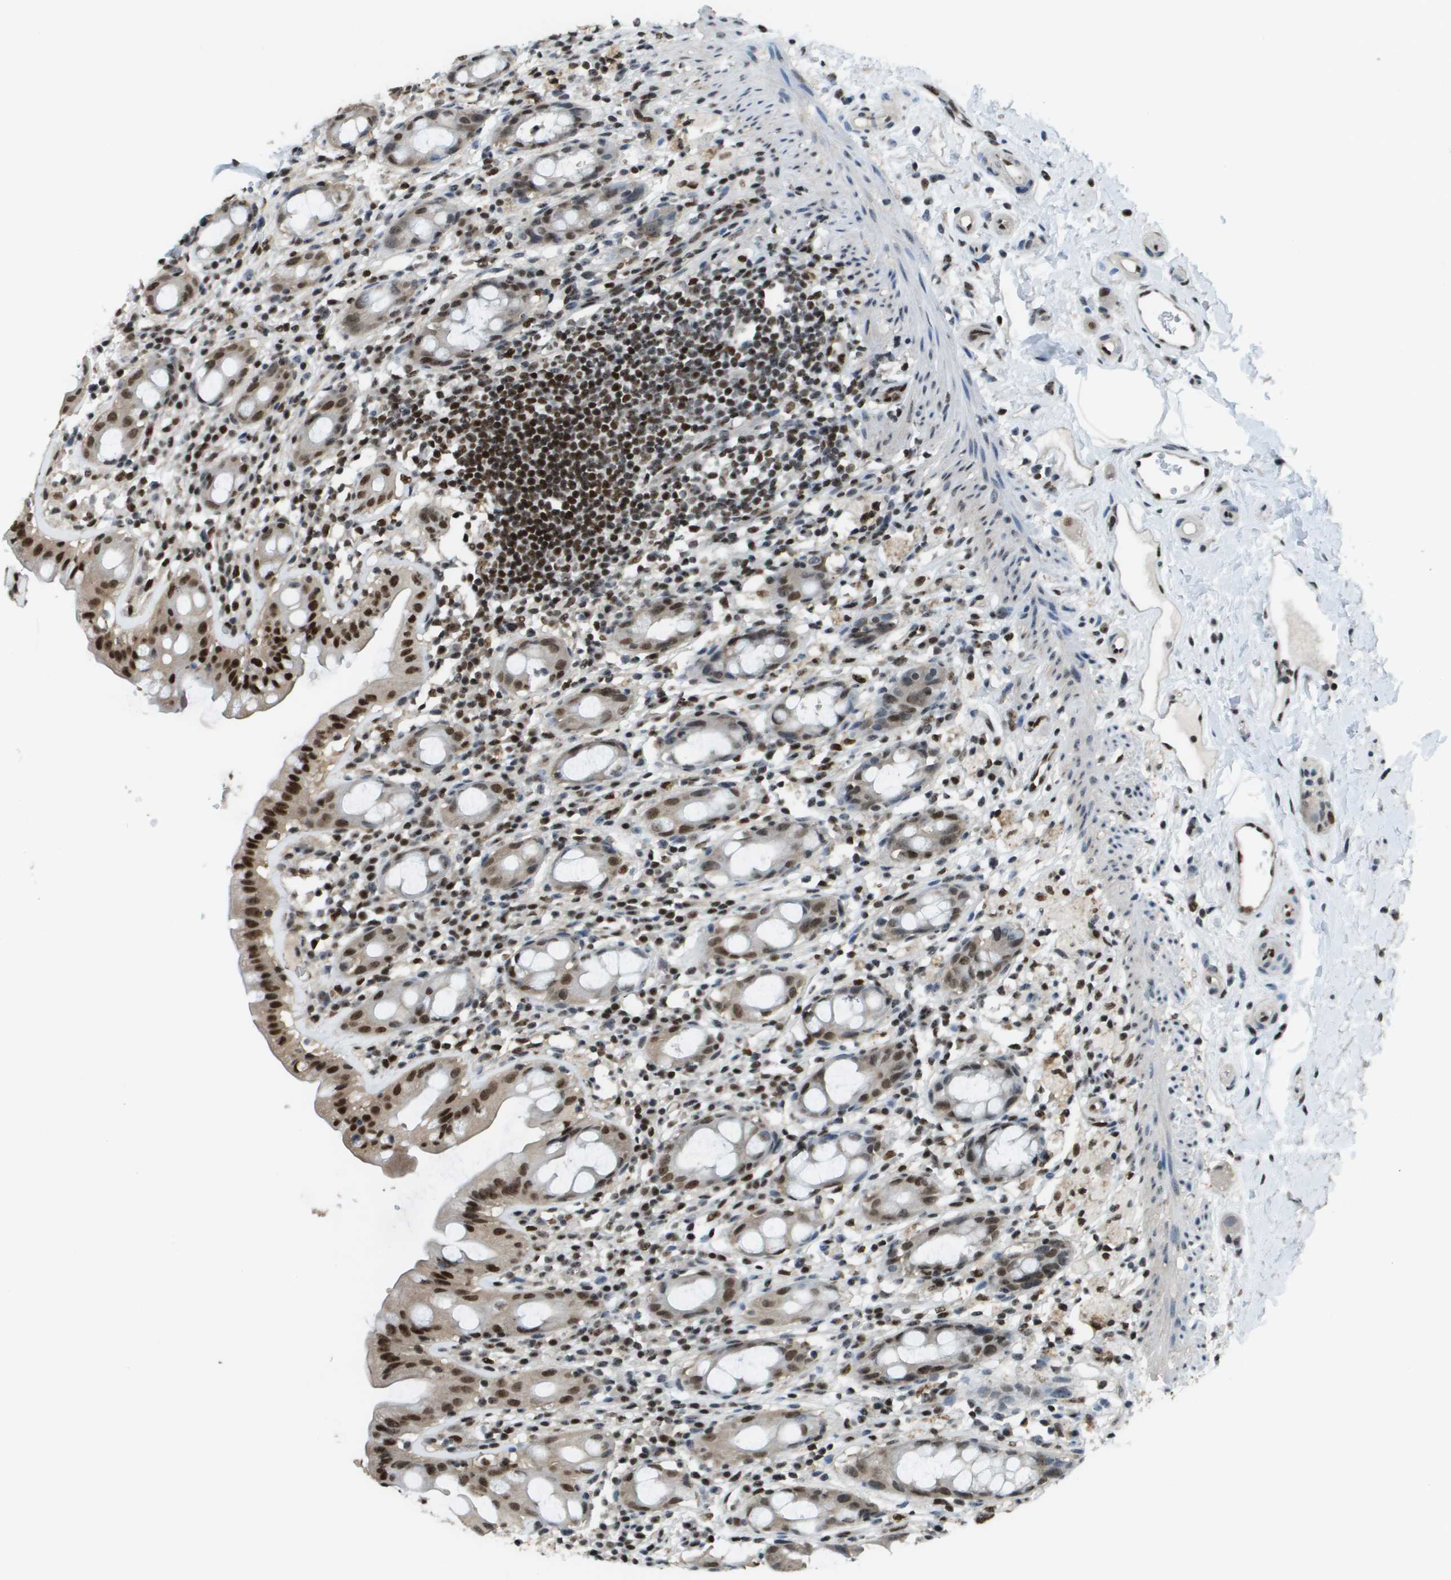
{"staining": {"intensity": "strong", "quantity": "25%-75%", "location": "nuclear"}, "tissue": "rectum", "cell_type": "Glandular cells", "image_type": "normal", "snomed": [{"axis": "morphology", "description": "Normal tissue, NOS"}, {"axis": "topography", "description": "Rectum"}], "caption": "Normal rectum exhibits strong nuclear expression in approximately 25%-75% of glandular cells, visualized by immunohistochemistry. The staining is performed using DAB (3,3'-diaminobenzidine) brown chromogen to label protein expression. The nuclei are counter-stained blue using hematoxylin.", "gene": "SP100", "patient": {"sex": "male", "age": 44}}